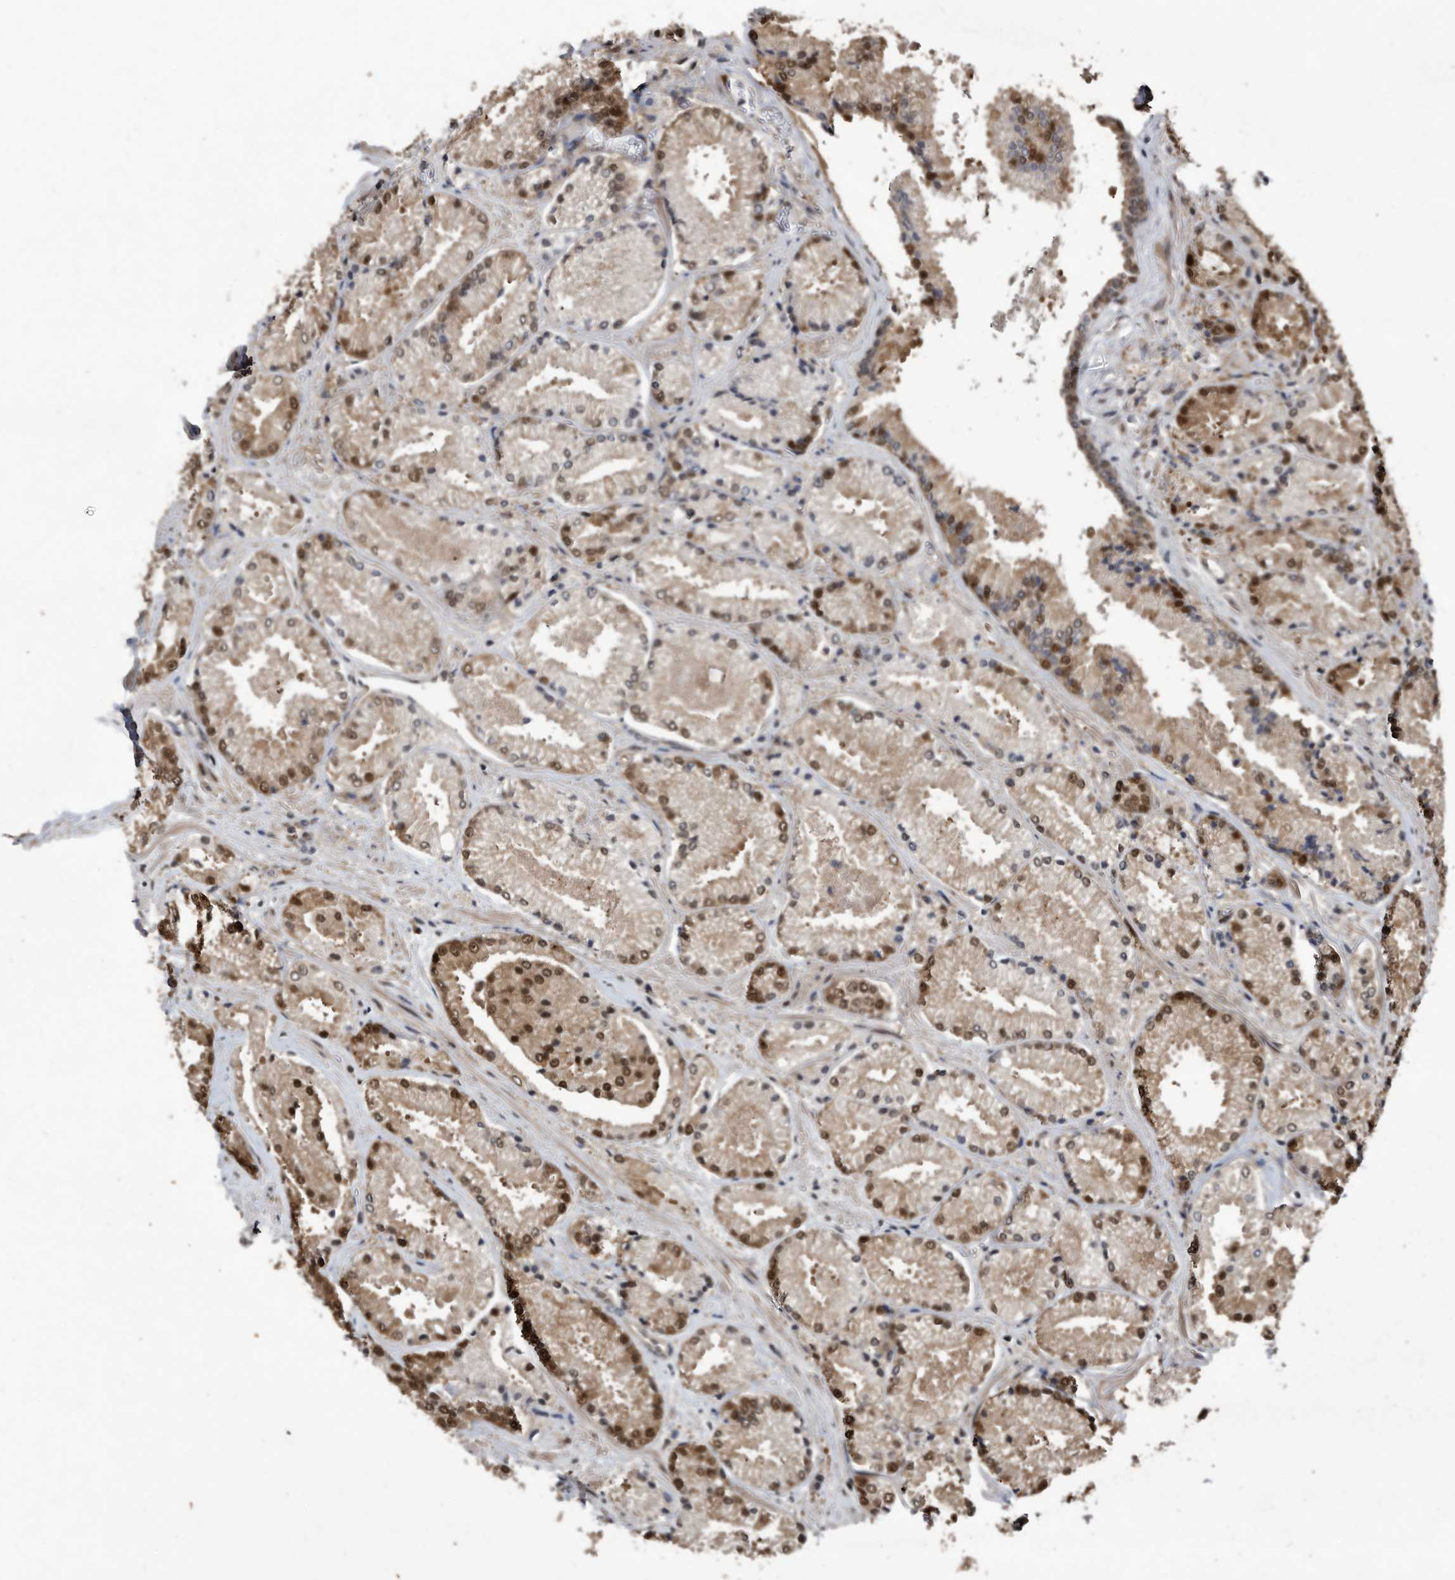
{"staining": {"intensity": "moderate", "quantity": ">75%", "location": "cytoplasmic/membranous,nuclear"}, "tissue": "prostate cancer", "cell_type": "Tumor cells", "image_type": "cancer", "snomed": [{"axis": "morphology", "description": "Adenocarcinoma, High grade"}, {"axis": "topography", "description": "Prostate"}], "caption": "This photomicrograph exhibits prostate cancer (high-grade adenocarcinoma) stained with immunohistochemistry to label a protein in brown. The cytoplasmic/membranous and nuclear of tumor cells show moderate positivity for the protein. Nuclei are counter-stained blue.", "gene": "RAD23B", "patient": {"sex": "male", "age": 73}}